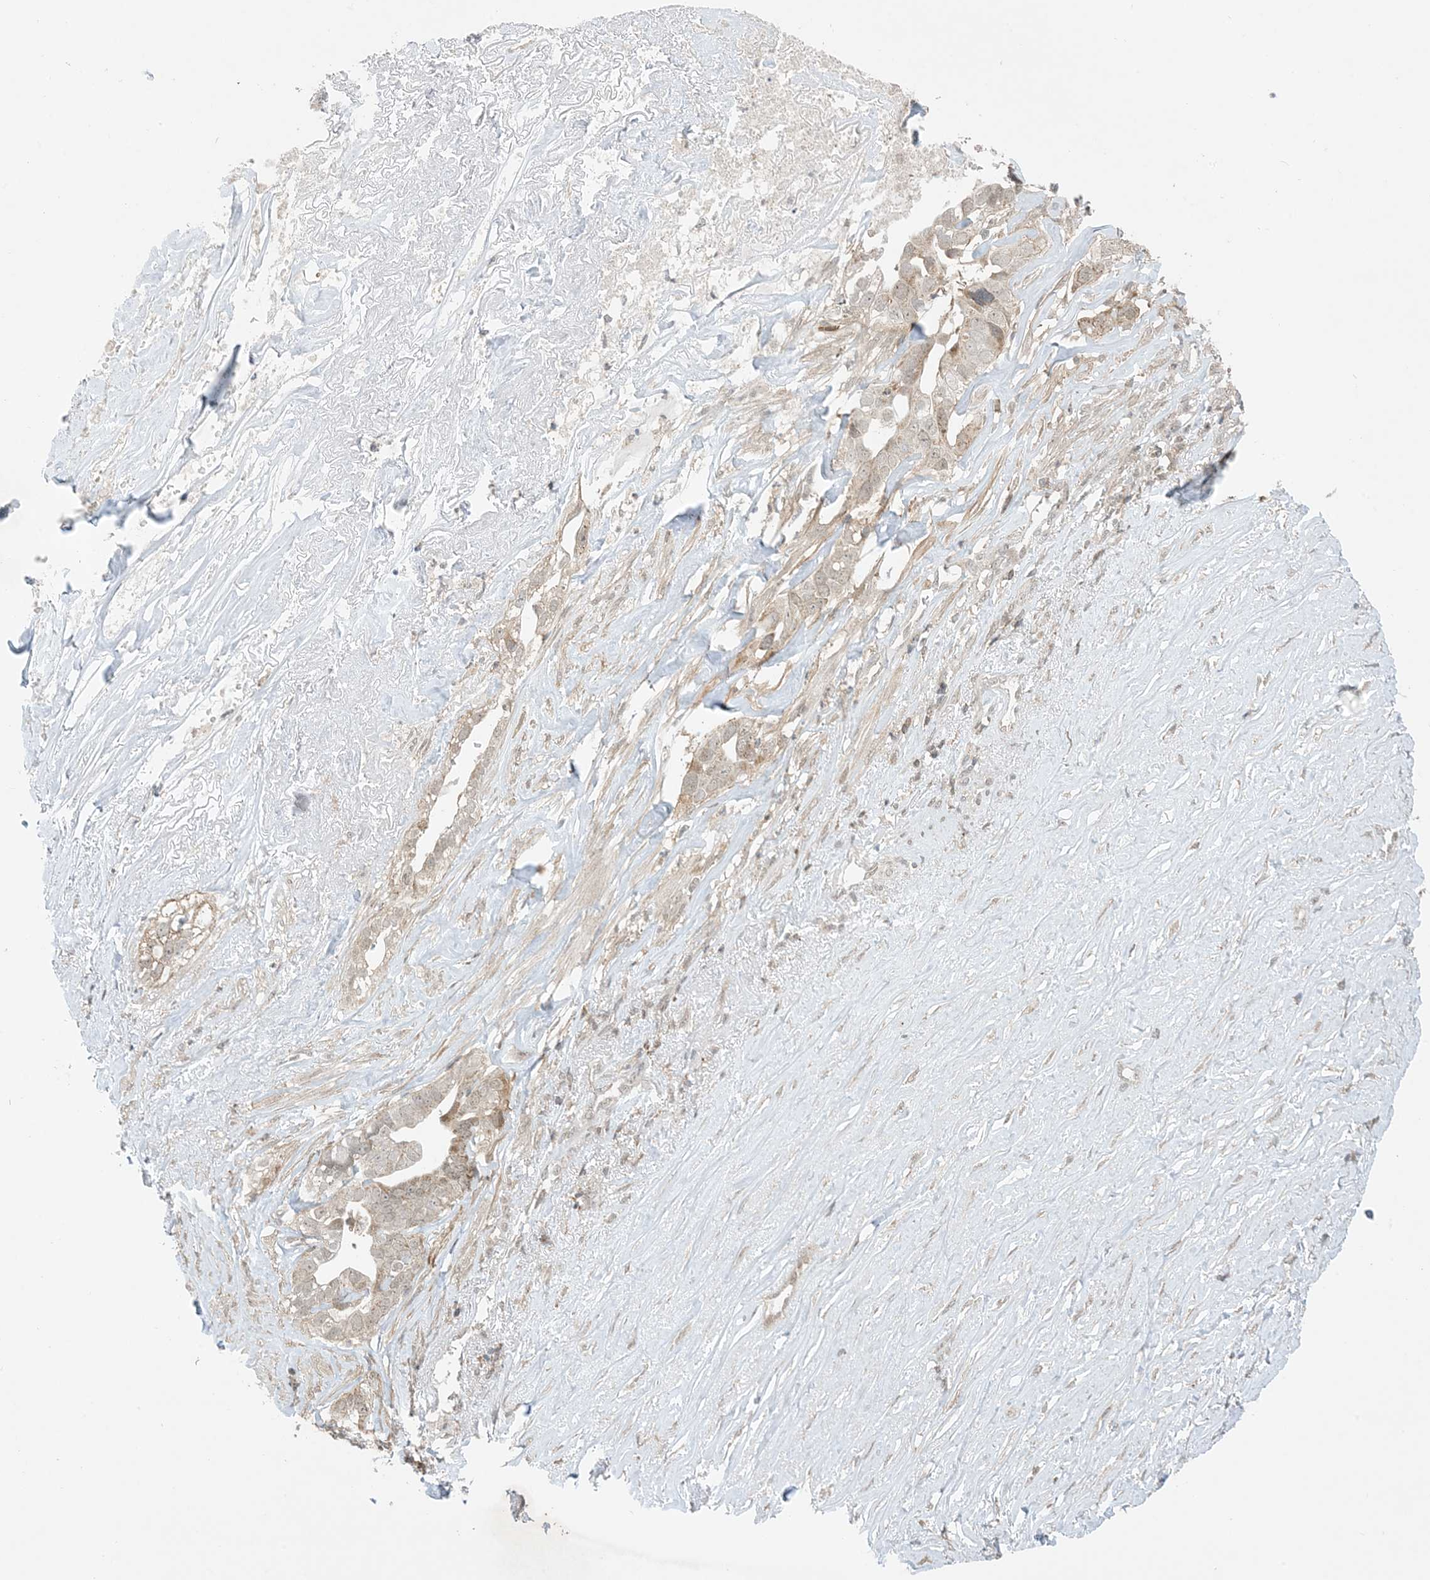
{"staining": {"intensity": "weak", "quantity": "25%-75%", "location": "cytoplasmic/membranous"}, "tissue": "liver cancer", "cell_type": "Tumor cells", "image_type": "cancer", "snomed": [{"axis": "morphology", "description": "Cholangiocarcinoma"}, {"axis": "topography", "description": "Liver"}], "caption": "Tumor cells demonstrate low levels of weak cytoplasmic/membranous expression in about 25%-75% of cells in human liver cancer (cholangiocarcinoma).", "gene": "PHLDB2", "patient": {"sex": "female", "age": 79}}